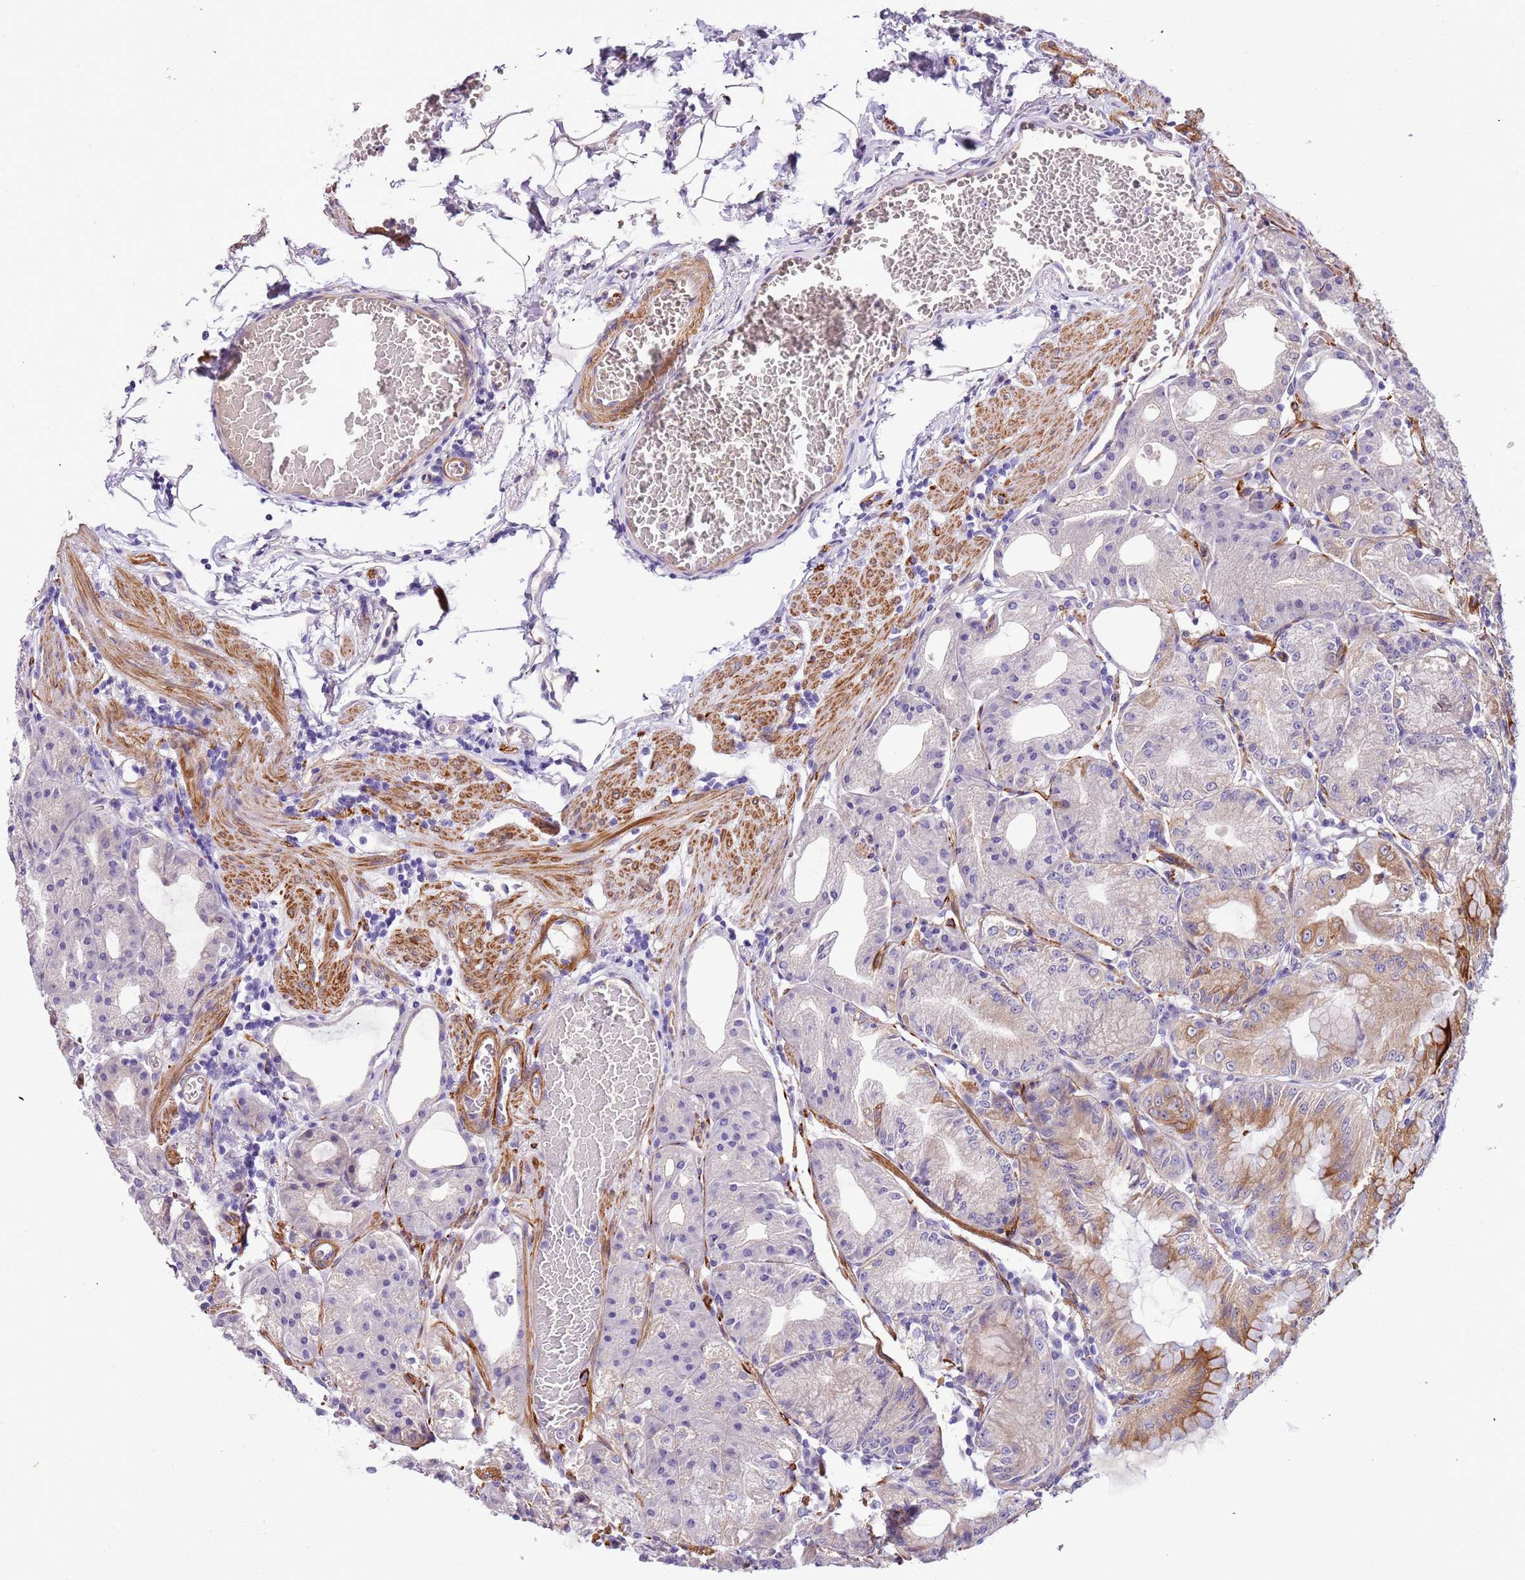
{"staining": {"intensity": "strong", "quantity": "<25%", "location": "cytoplasmic/membranous"}, "tissue": "stomach", "cell_type": "Glandular cells", "image_type": "normal", "snomed": [{"axis": "morphology", "description": "Normal tissue, NOS"}, {"axis": "topography", "description": "Stomach, upper"}, {"axis": "topography", "description": "Stomach, lower"}], "caption": "Protein staining of unremarkable stomach exhibits strong cytoplasmic/membranous expression in about <25% of glandular cells.", "gene": "PLEKHH1", "patient": {"sex": "male", "age": 71}}